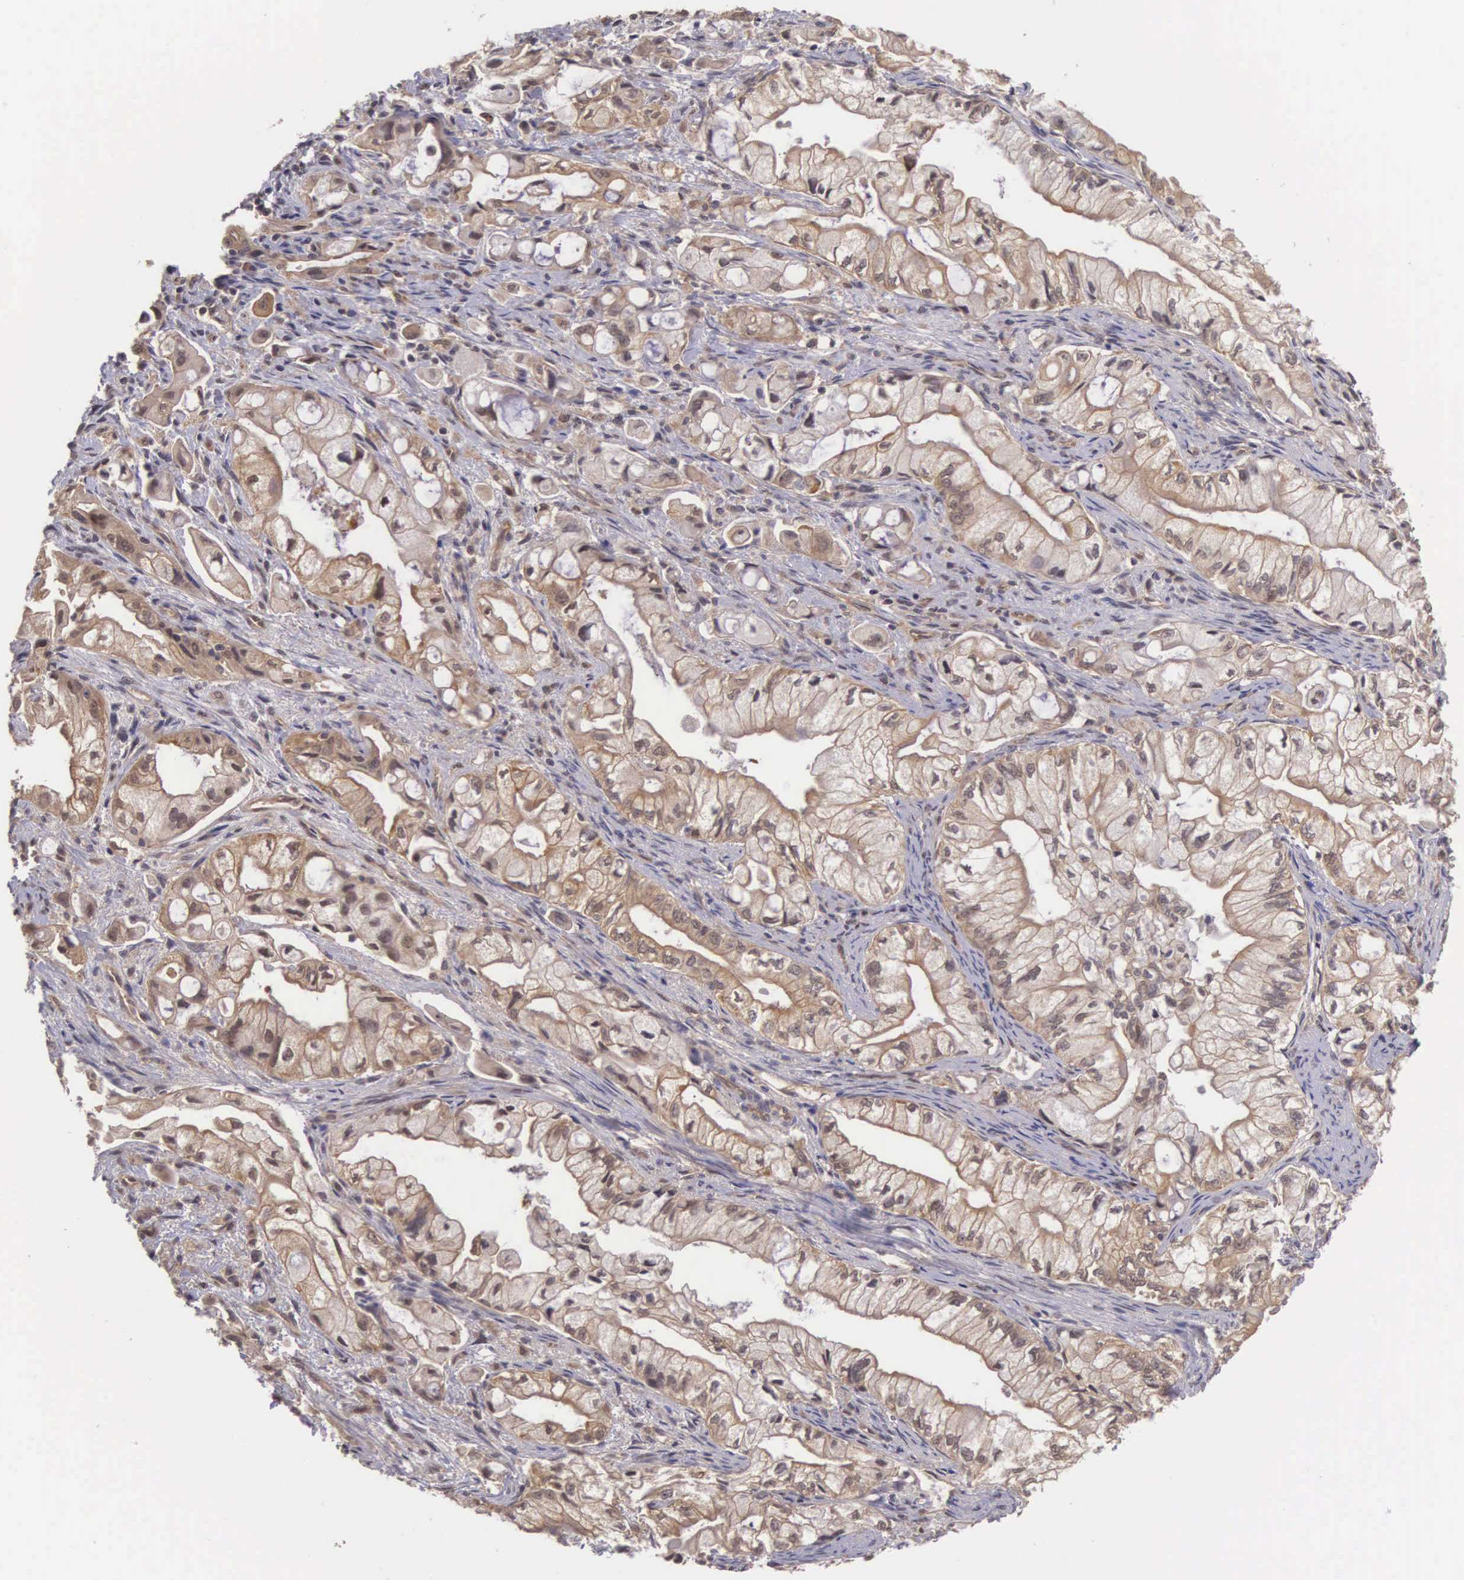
{"staining": {"intensity": "weak", "quantity": ">75%", "location": "cytoplasmic/membranous"}, "tissue": "pancreatic cancer", "cell_type": "Tumor cells", "image_type": "cancer", "snomed": [{"axis": "morphology", "description": "Adenocarcinoma, NOS"}, {"axis": "topography", "description": "Pancreas"}], "caption": "A photomicrograph of pancreatic cancer (adenocarcinoma) stained for a protein shows weak cytoplasmic/membranous brown staining in tumor cells. (brown staining indicates protein expression, while blue staining denotes nuclei).", "gene": "VASH1", "patient": {"sex": "male", "age": 79}}